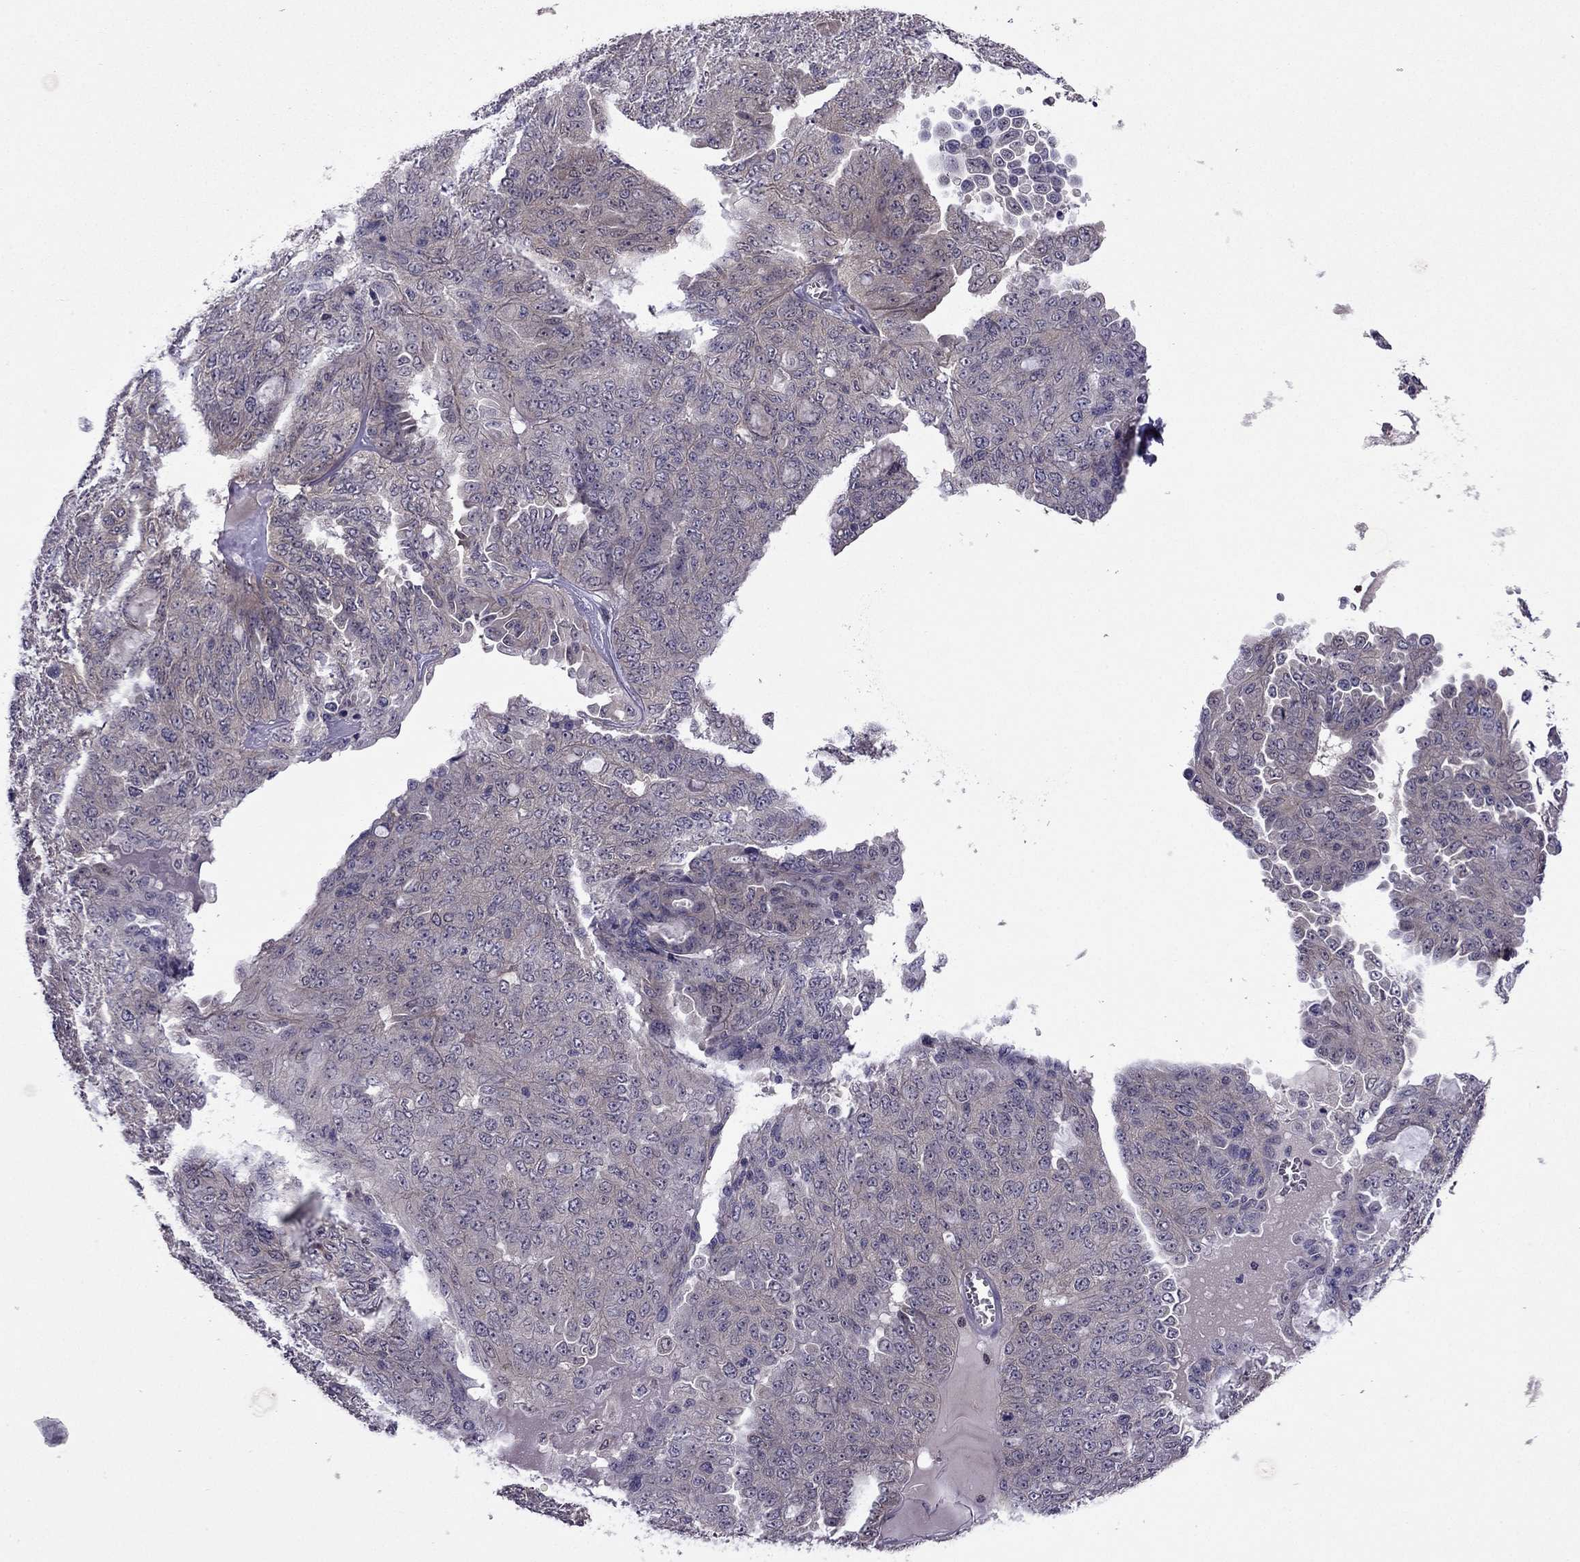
{"staining": {"intensity": "weak", "quantity": "<25%", "location": "cytoplasmic/membranous"}, "tissue": "ovarian cancer", "cell_type": "Tumor cells", "image_type": "cancer", "snomed": [{"axis": "morphology", "description": "Cystadenocarcinoma, serous, NOS"}, {"axis": "topography", "description": "Ovary"}], "caption": "An IHC histopathology image of serous cystadenocarcinoma (ovarian) is shown. There is no staining in tumor cells of serous cystadenocarcinoma (ovarian).", "gene": "CDK5", "patient": {"sex": "female", "age": 71}}